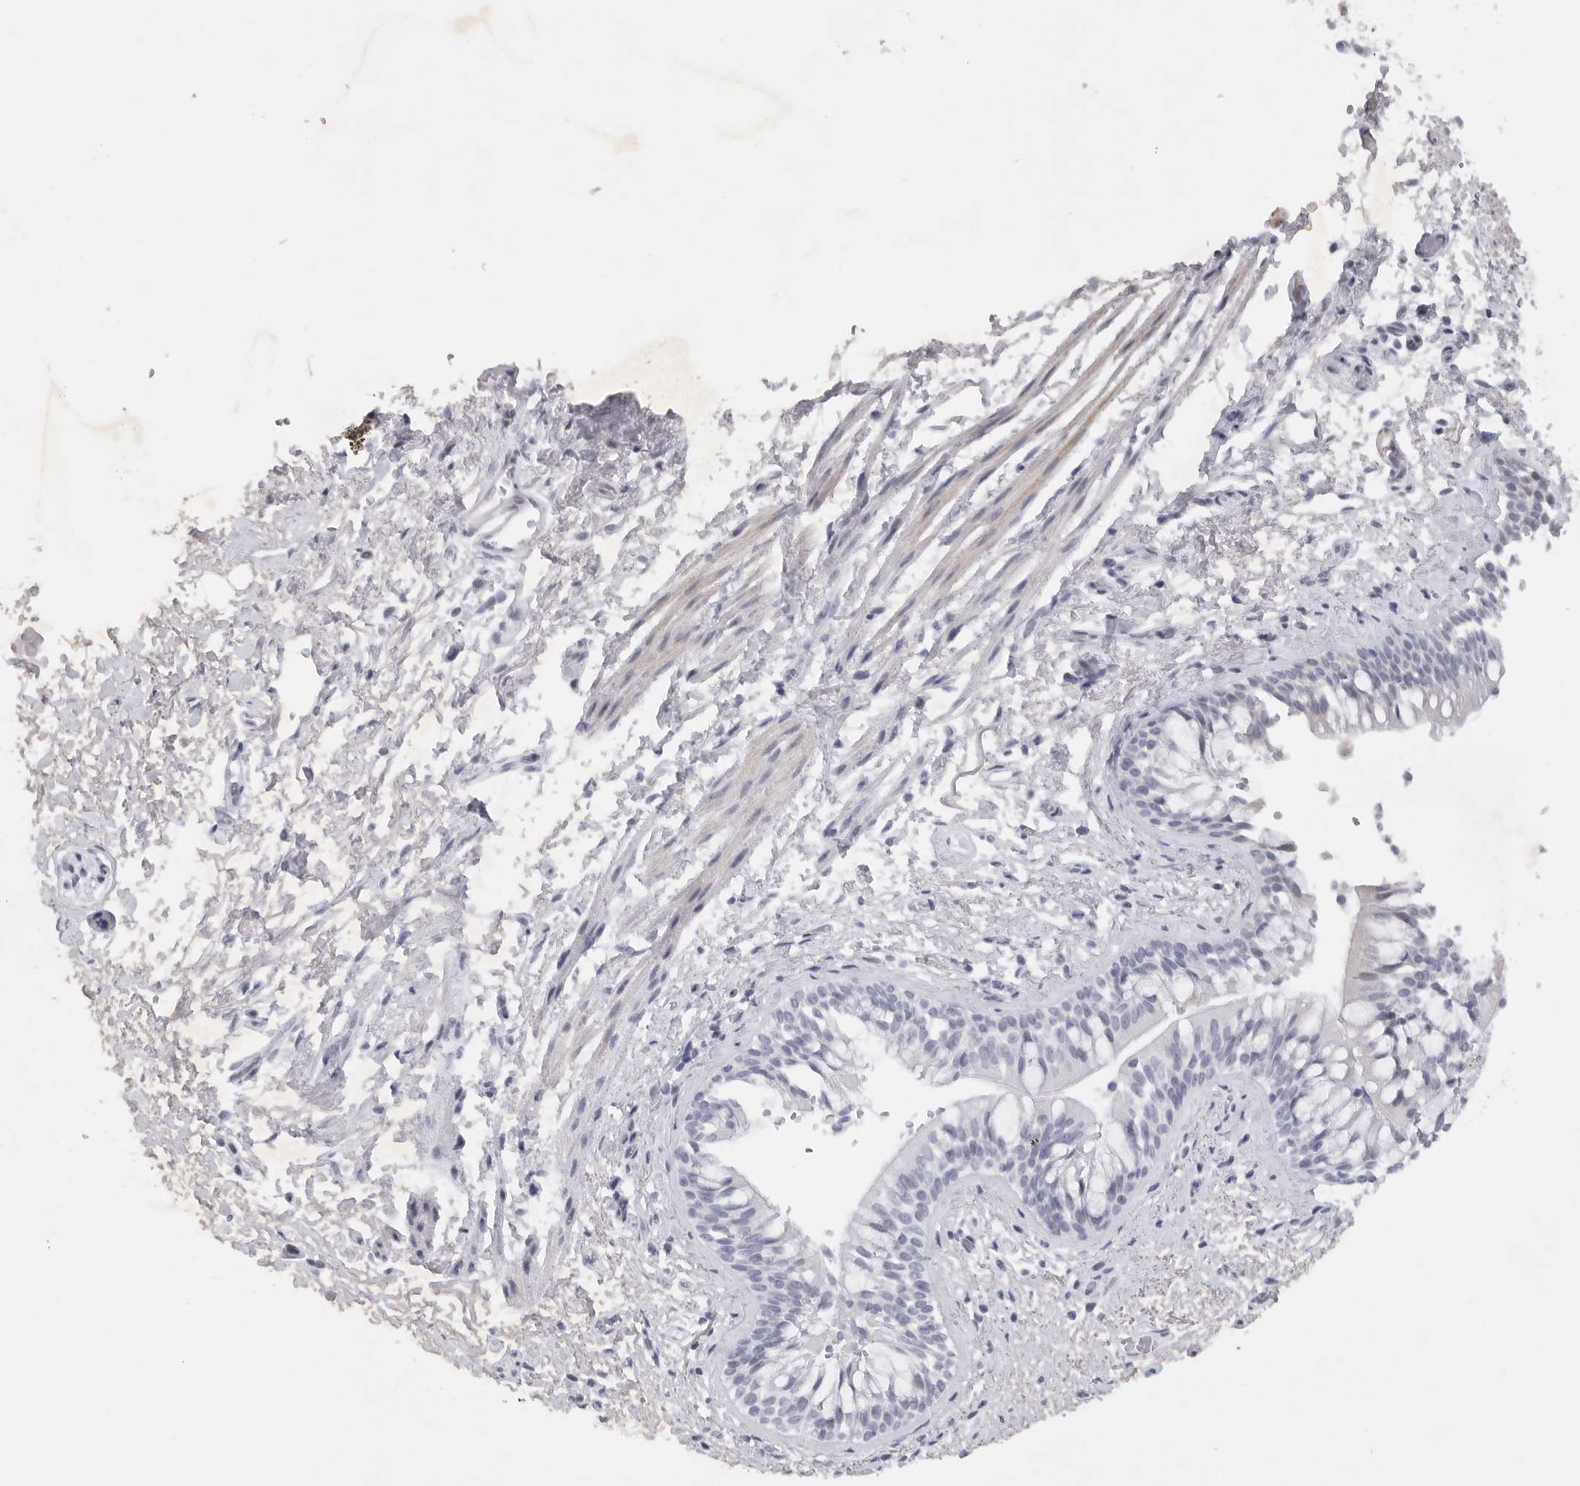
{"staining": {"intensity": "negative", "quantity": "none", "location": "none"}, "tissue": "bronchus", "cell_type": "Respiratory epithelial cells", "image_type": "normal", "snomed": [{"axis": "morphology", "description": "Normal tissue, NOS"}, {"axis": "morphology", "description": "Inflammation, NOS"}, {"axis": "topography", "description": "Cartilage tissue"}, {"axis": "topography", "description": "Bronchus"}, {"axis": "topography", "description": "Lung"}], "caption": "DAB (3,3'-diaminobenzidine) immunohistochemical staining of unremarkable human bronchus demonstrates no significant expression in respiratory epithelial cells.", "gene": "TNR", "patient": {"sex": "female", "age": 64}}